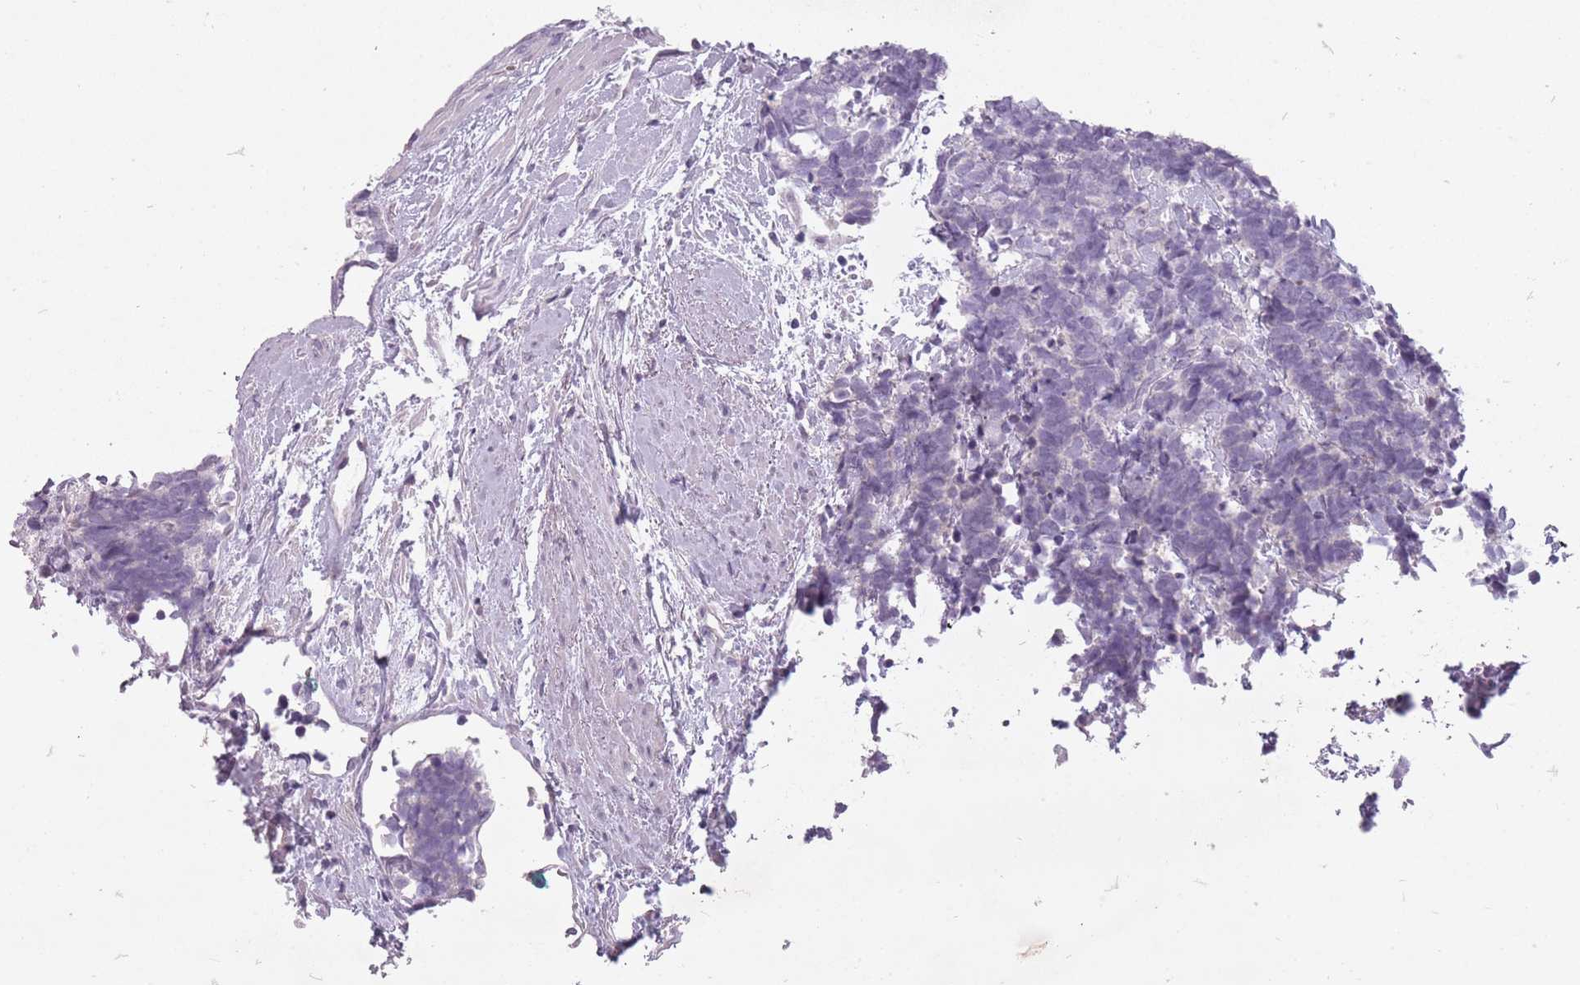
{"staining": {"intensity": "negative", "quantity": "none", "location": "none"}, "tissue": "carcinoid", "cell_type": "Tumor cells", "image_type": "cancer", "snomed": [{"axis": "morphology", "description": "Carcinoma, NOS"}, {"axis": "morphology", "description": "Carcinoid, malignant, NOS"}, {"axis": "topography", "description": "Prostate"}], "caption": "Protein analysis of carcinoma demonstrates no significant expression in tumor cells.", "gene": "FAM43B", "patient": {"sex": "male", "age": 57}}